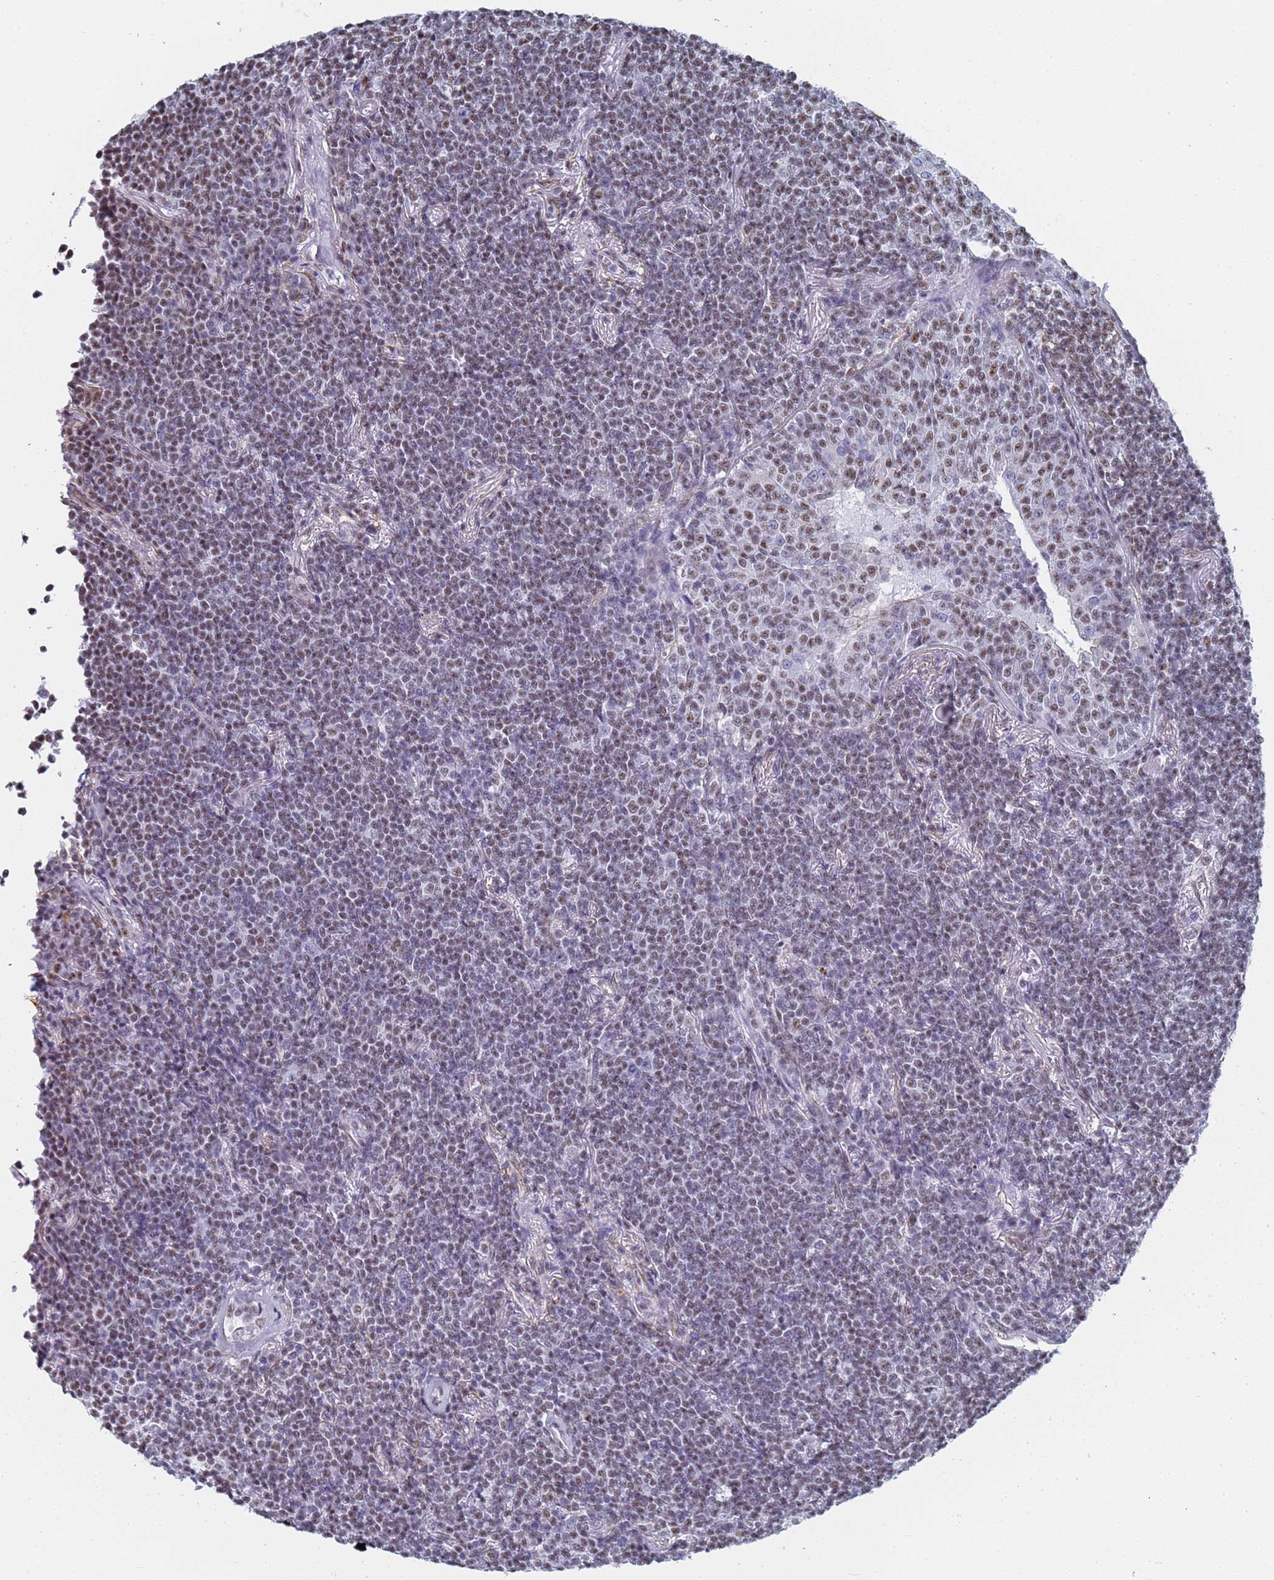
{"staining": {"intensity": "moderate", "quantity": "25%-75%", "location": "nuclear"}, "tissue": "lymphoma", "cell_type": "Tumor cells", "image_type": "cancer", "snomed": [{"axis": "morphology", "description": "Malignant lymphoma, non-Hodgkin's type, Low grade"}, {"axis": "topography", "description": "Lung"}], "caption": "Malignant lymphoma, non-Hodgkin's type (low-grade) stained for a protein reveals moderate nuclear positivity in tumor cells.", "gene": "PRRT4", "patient": {"sex": "female", "age": 71}}